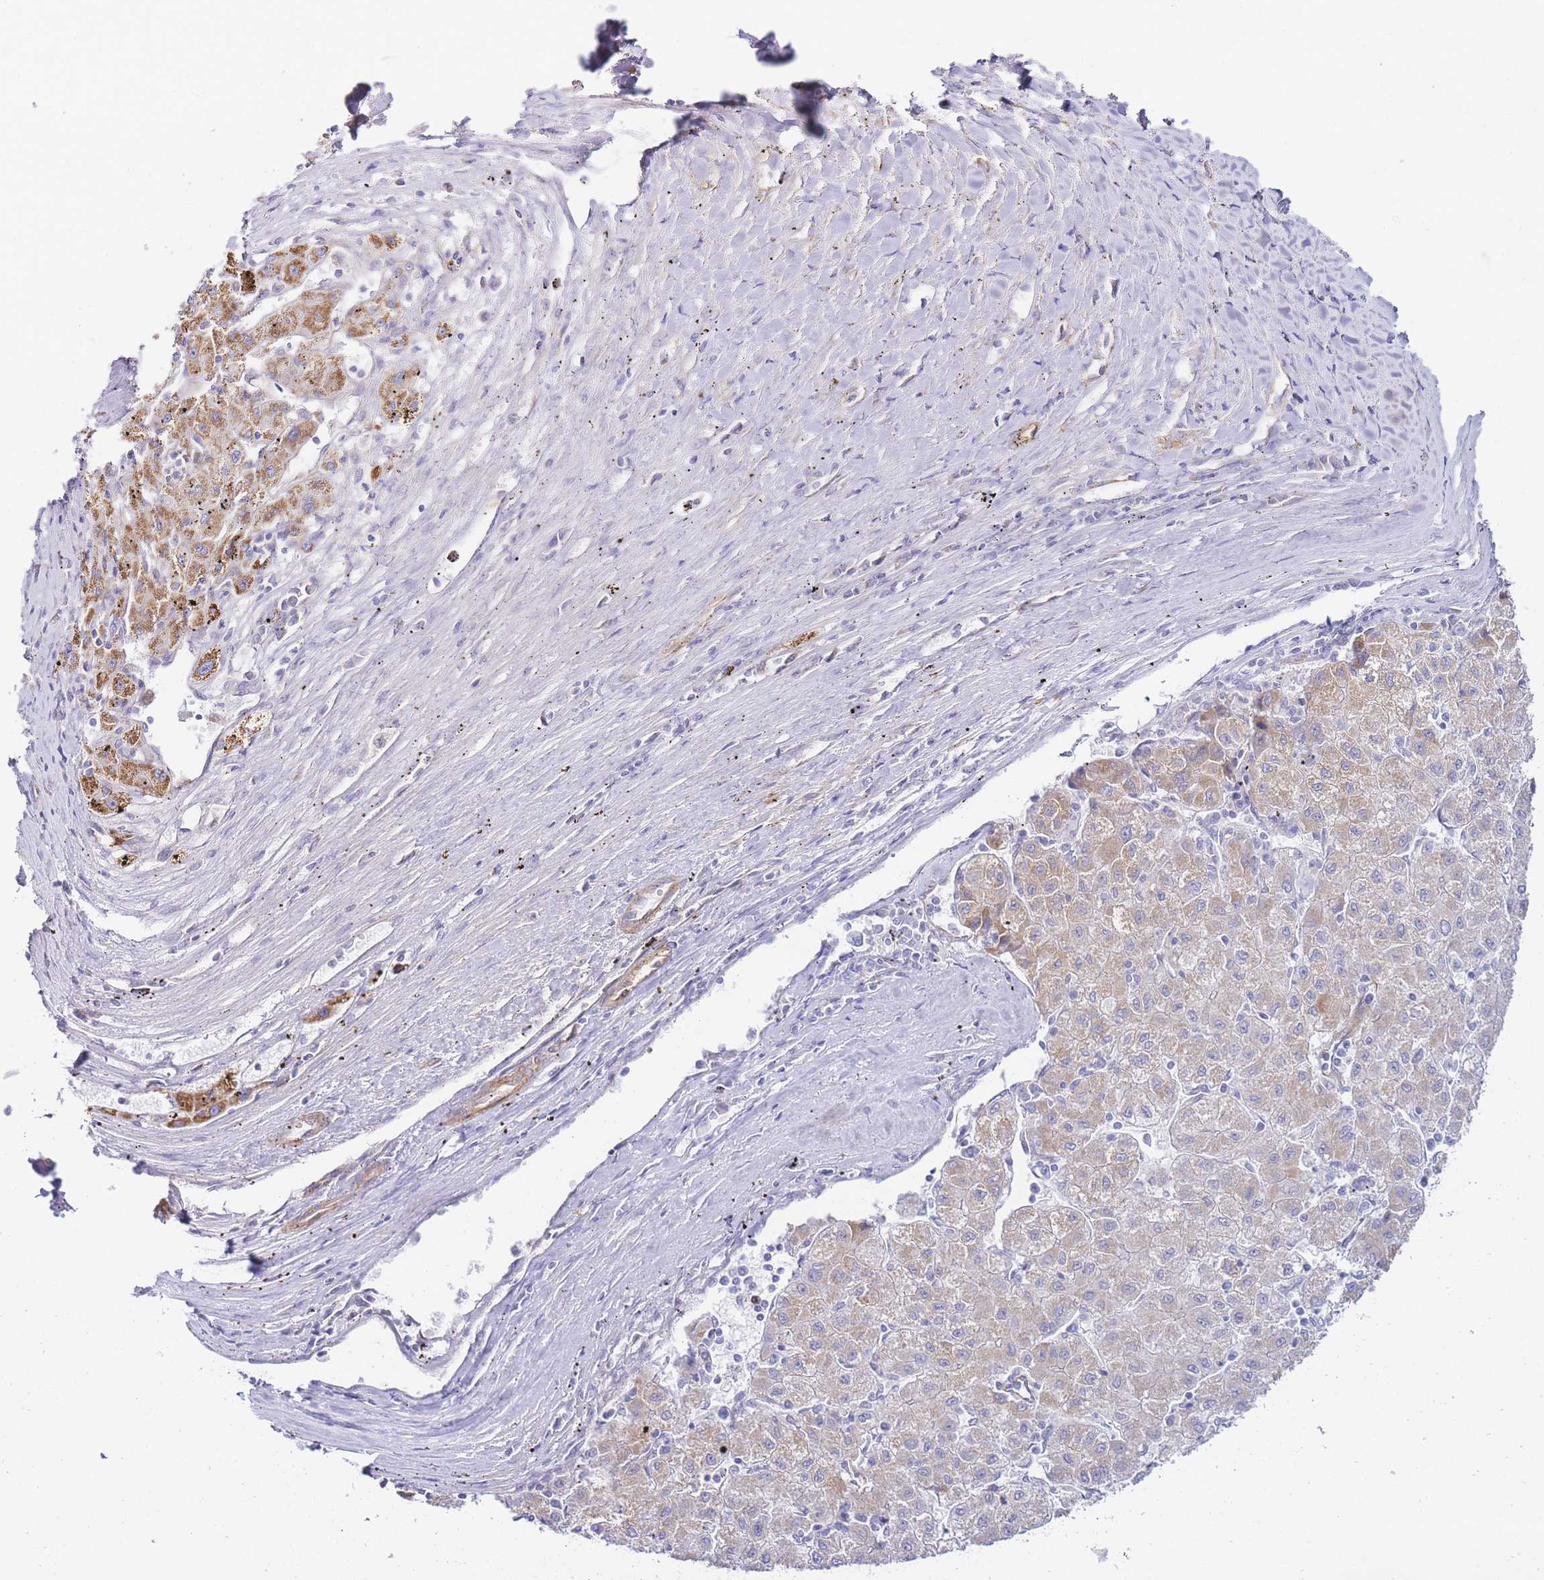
{"staining": {"intensity": "moderate", "quantity": "<25%", "location": "cytoplasmic/membranous"}, "tissue": "liver cancer", "cell_type": "Tumor cells", "image_type": "cancer", "snomed": [{"axis": "morphology", "description": "Carcinoma, Hepatocellular, NOS"}, {"axis": "topography", "description": "Liver"}], "caption": "DAB immunohistochemical staining of liver hepatocellular carcinoma exhibits moderate cytoplasmic/membranous protein staining in about <25% of tumor cells.", "gene": "PDCD7", "patient": {"sex": "male", "age": 72}}